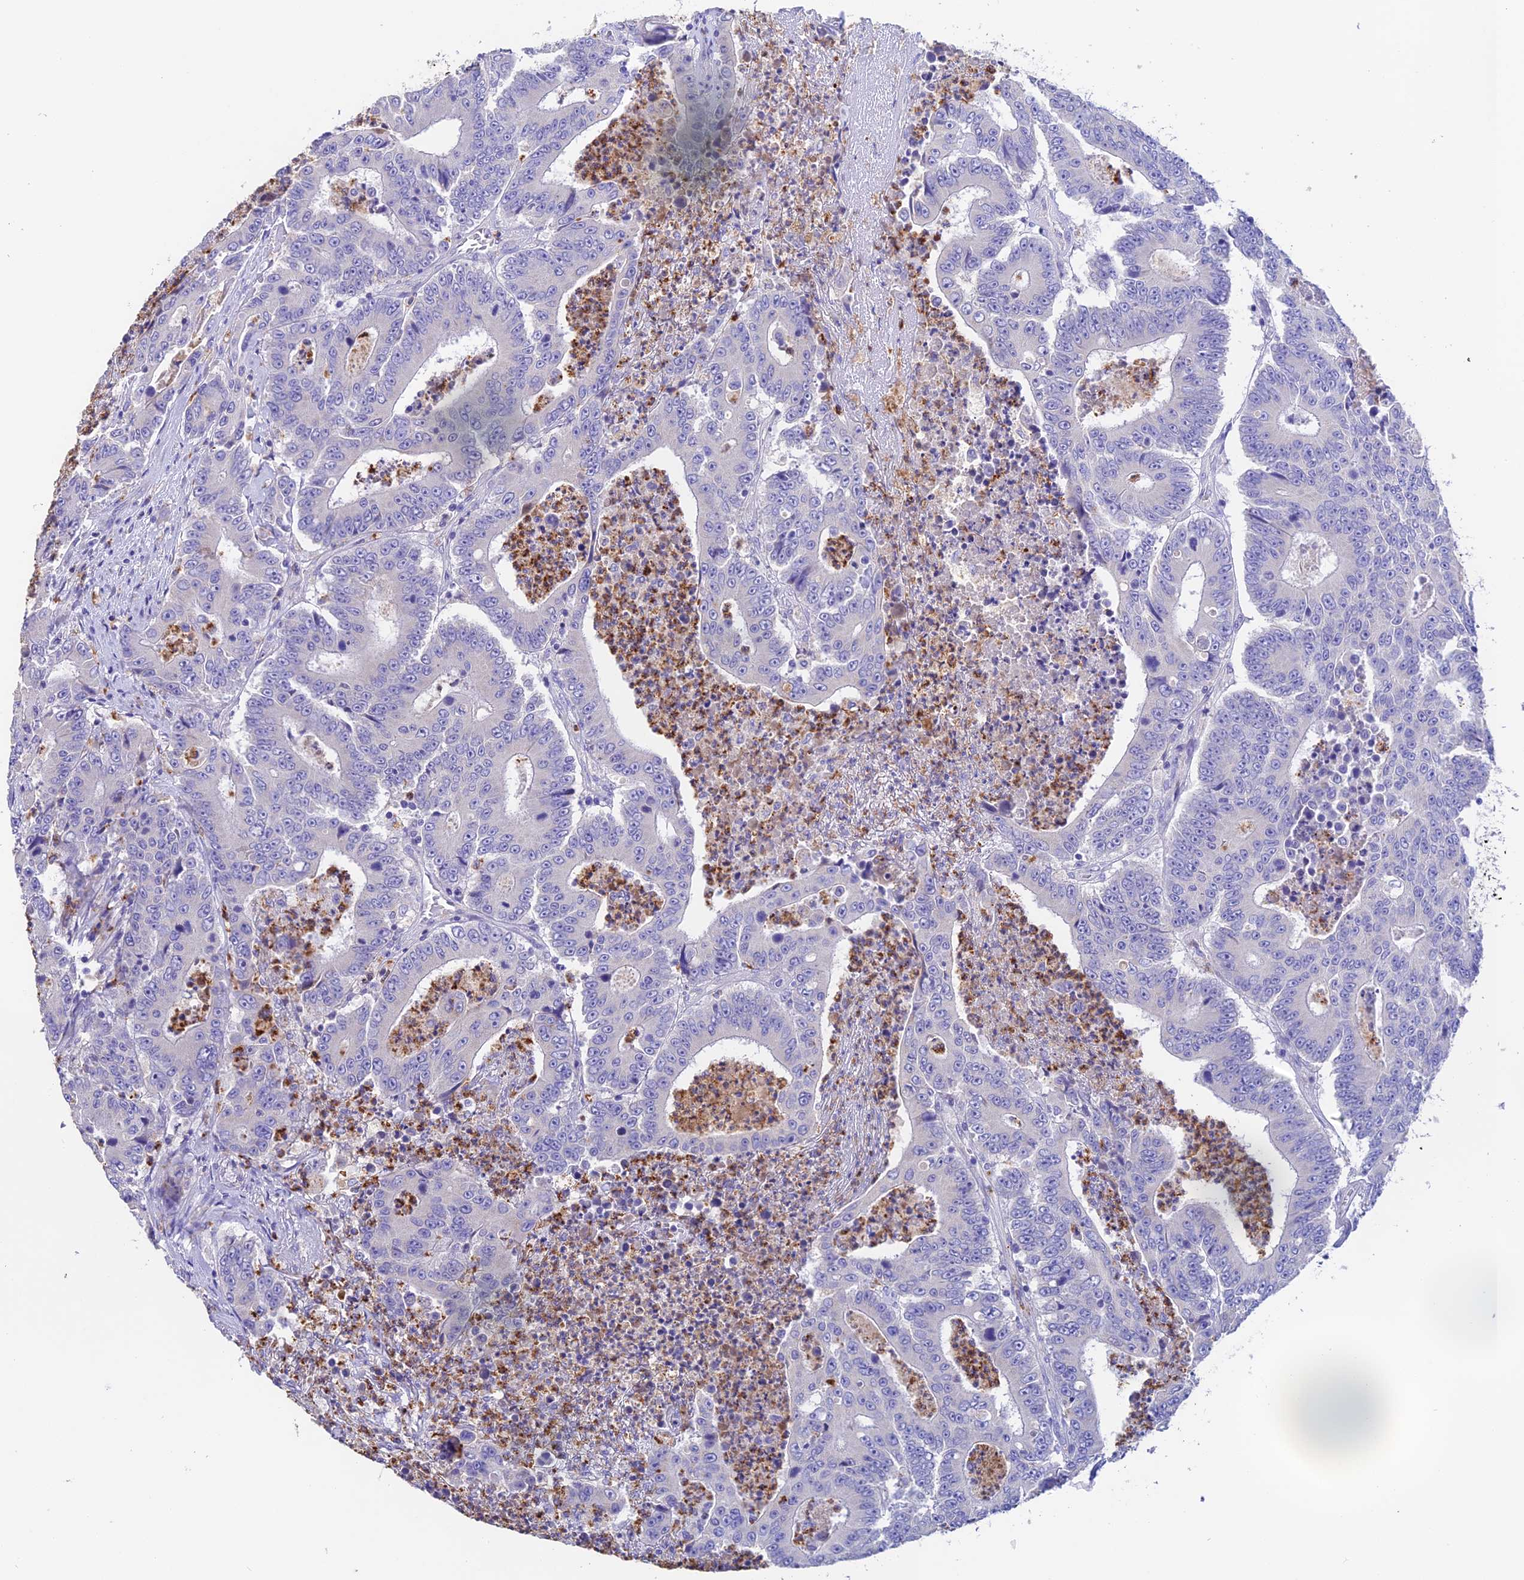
{"staining": {"intensity": "negative", "quantity": "none", "location": "none"}, "tissue": "colorectal cancer", "cell_type": "Tumor cells", "image_type": "cancer", "snomed": [{"axis": "morphology", "description": "Adenocarcinoma, NOS"}, {"axis": "topography", "description": "Colon"}], "caption": "Colorectal cancer stained for a protein using IHC reveals no positivity tumor cells.", "gene": "EMC3", "patient": {"sex": "male", "age": 83}}